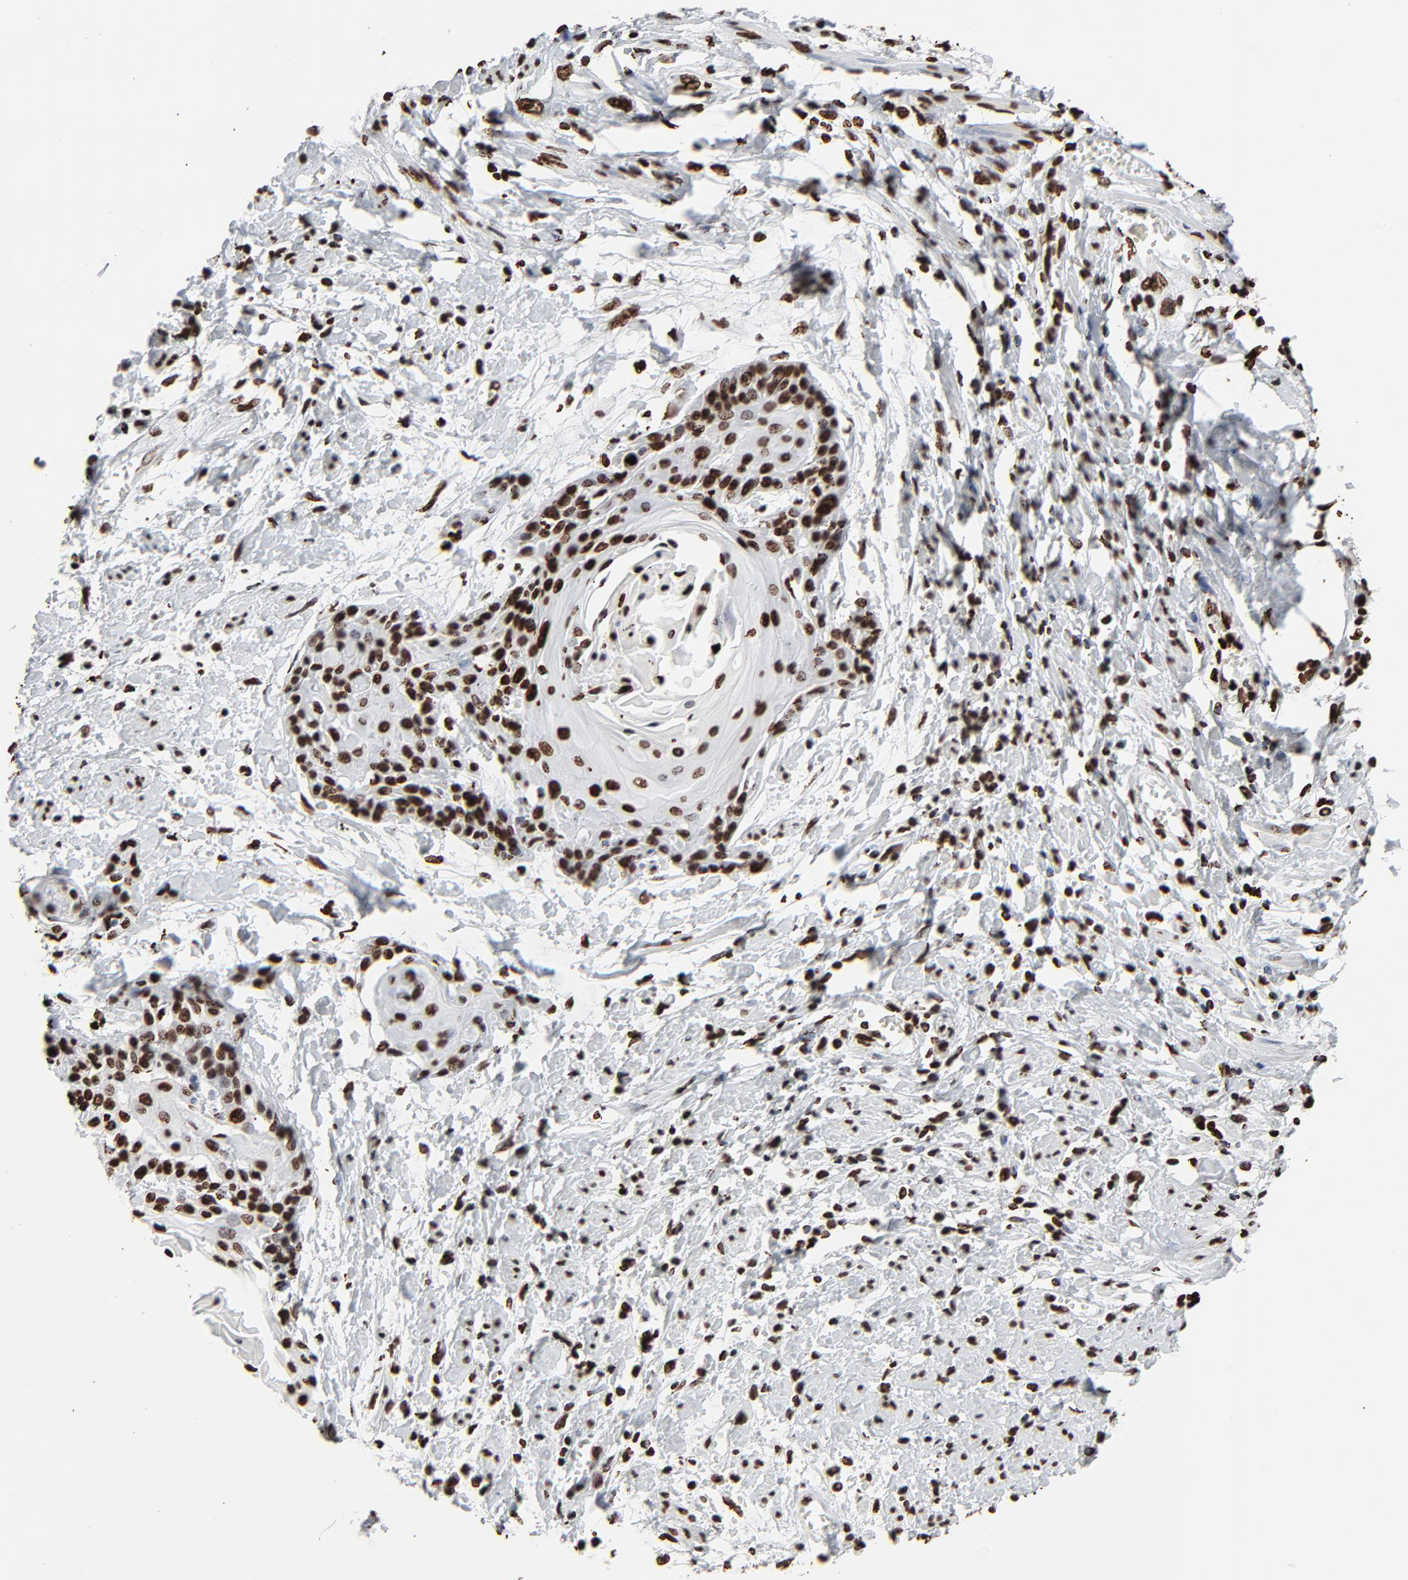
{"staining": {"intensity": "strong", "quantity": ">75%", "location": "nuclear"}, "tissue": "cervical cancer", "cell_type": "Tumor cells", "image_type": "cancer", "snomed": [{"axis": "morphology", "description": "Squamous cell carcinoma, NOS"}, {"axis": "topography", "description": "Cervix"}], "caption": "Human cervical squamous cell carcinoma stained with a brown dye shows strong nuclear positive staining in approximately >75% of tumor cells.", "gene": "H3-4", "patient": {"sex": "female", "age": 57}}